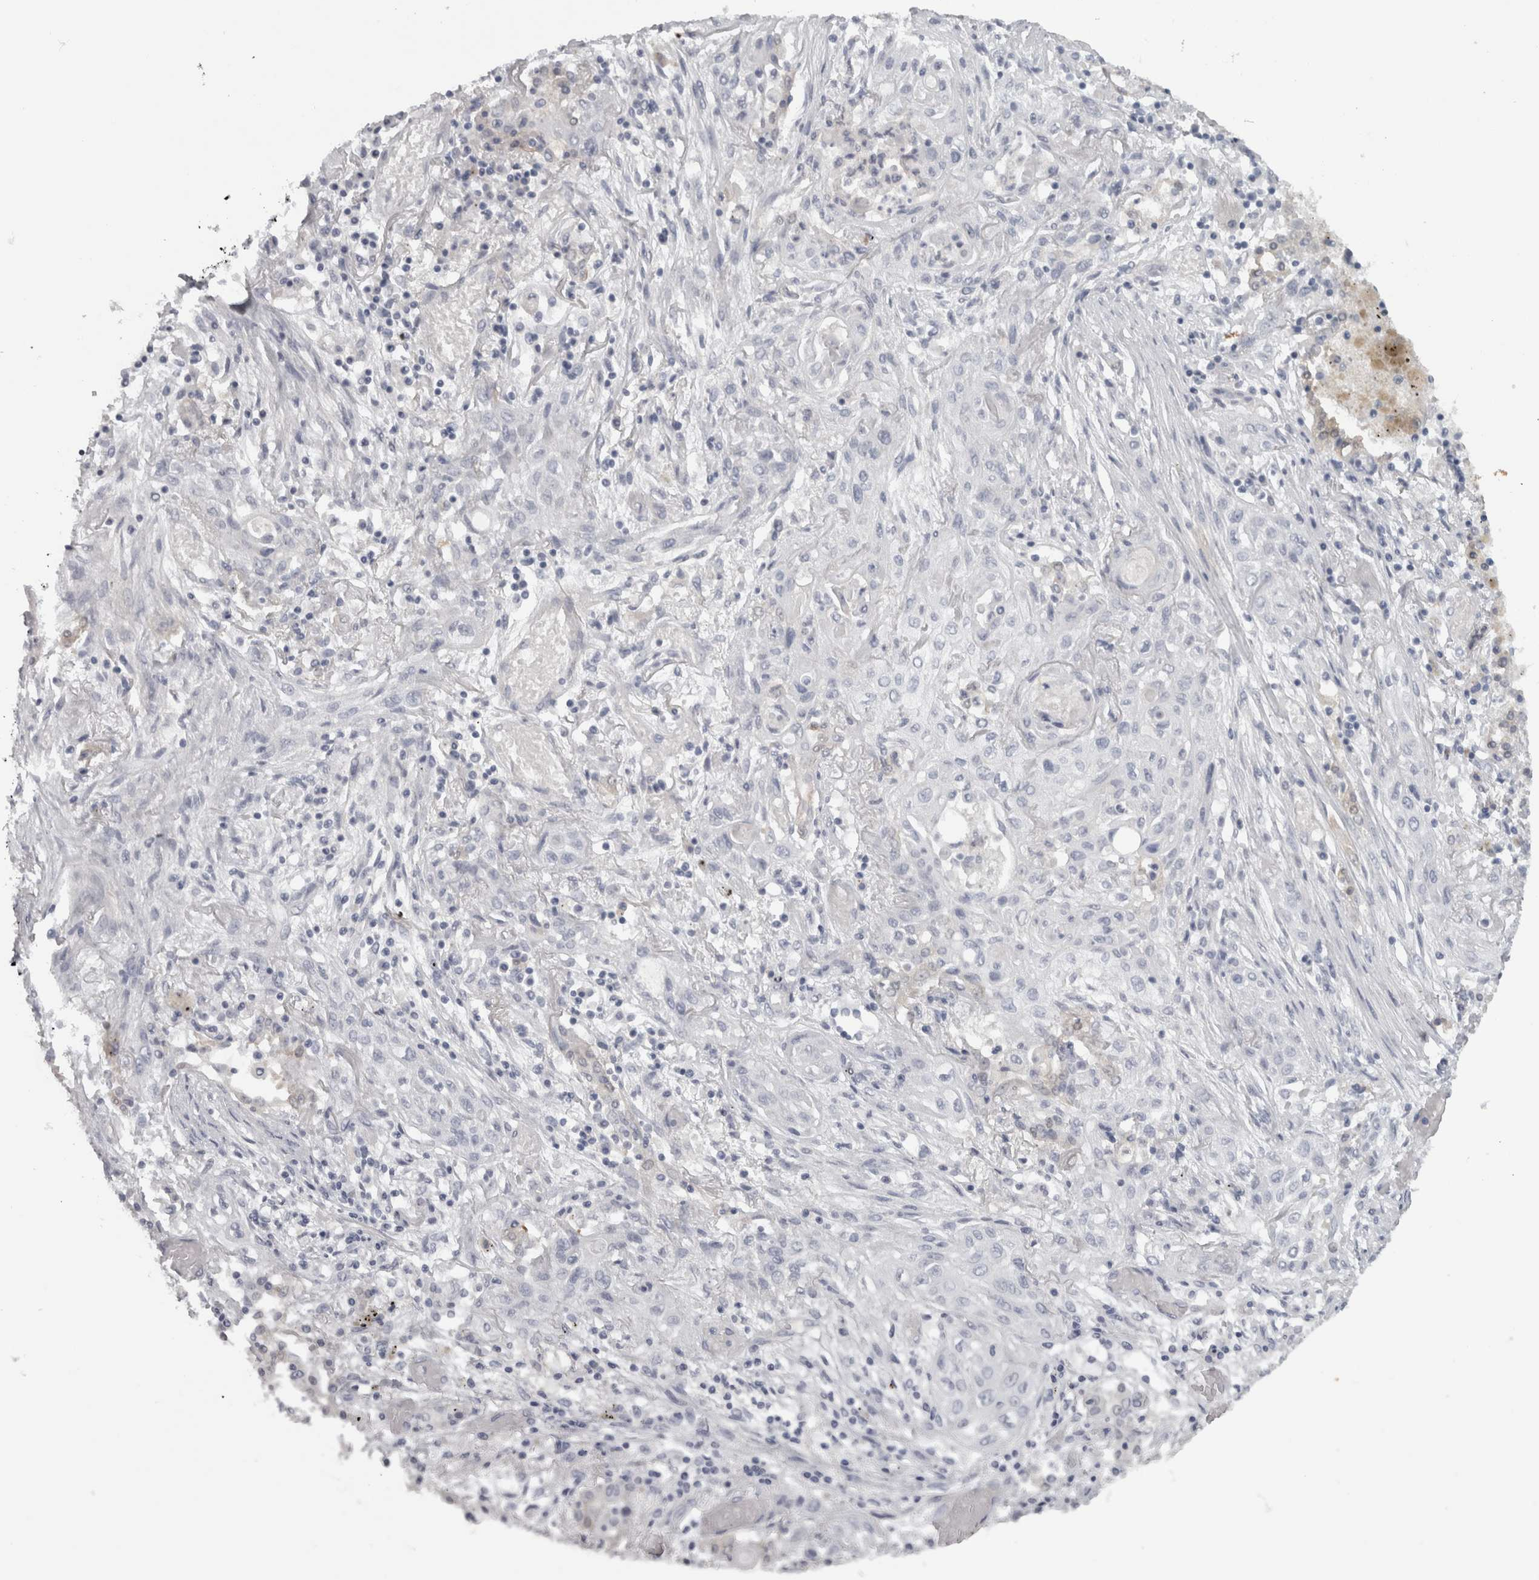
{"staining": {"intensity": "negative", "quantity": "none", "location": "none"}, "tissue": "lung cancer", "cell_type": "Tumor cells", "image_type": "cancer", "snomed": [{"axis": "morphology", "description": "Squamous cell carcinoma, NOS"}, {"axis": "topography", "description": "Lung"}], "caption": "This is an immunohistochemistry micrograph of lung cancer. There is no expression in tumor cells.", "gene": "PPP1R12B", "patient": {"sex": "female", "age": 47}}